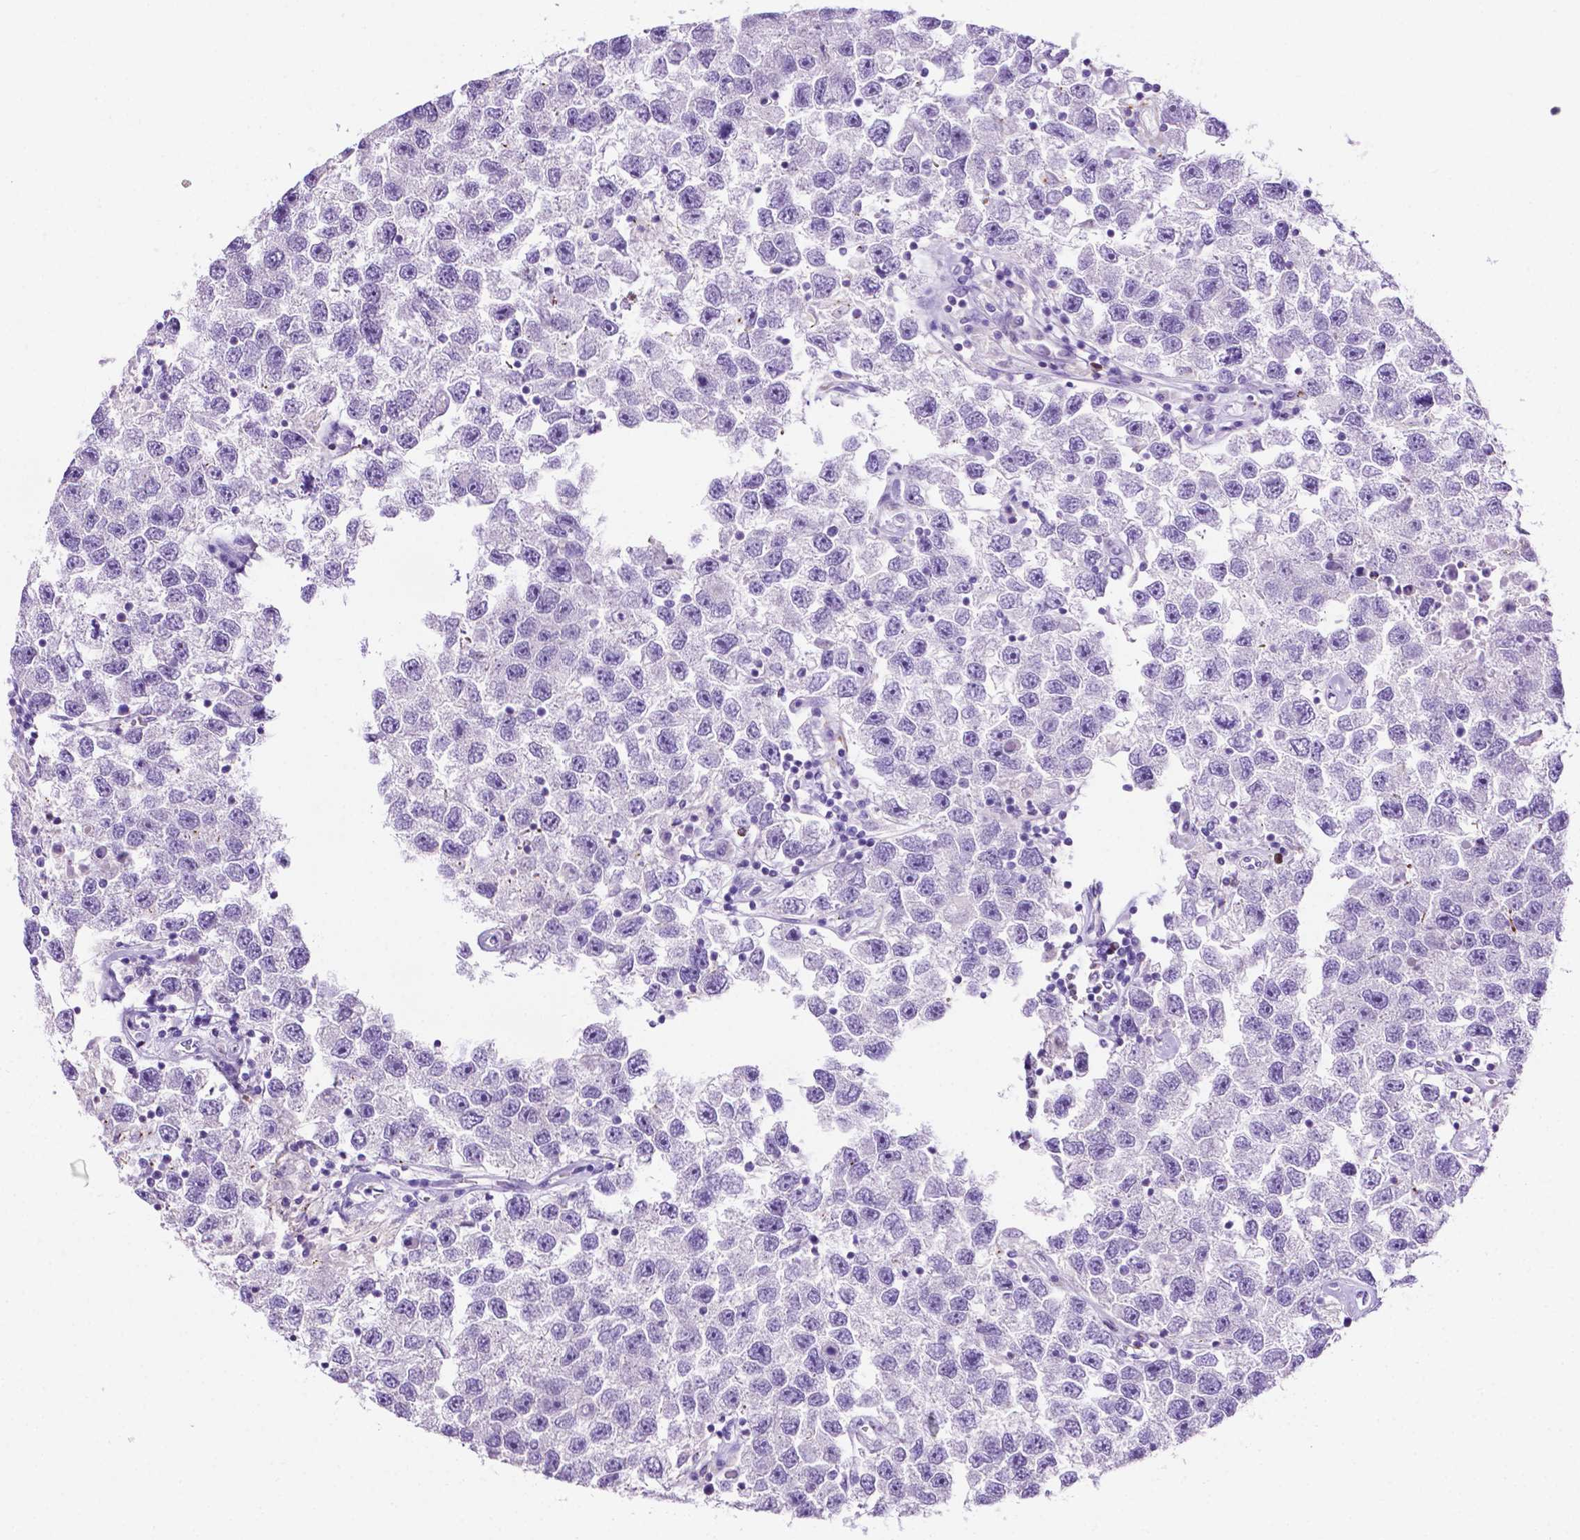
{"staining": {"intensity": "negative", "quantity": "none", "location": "none"}, "tissue": "testis cancer", "cell_type": "Tumor cells", "image_type": "cancer", "snomed": [{"axis": "morphology", "description": "Seminoma, NOS"}, {"axis": "topography", "description": "Testis"}], "caption": "A photomicrograph of human testis cancer is negative for staining in tumor cells.", "gene": "MMP27", "patient": {"sex": "male", "age": 26}}